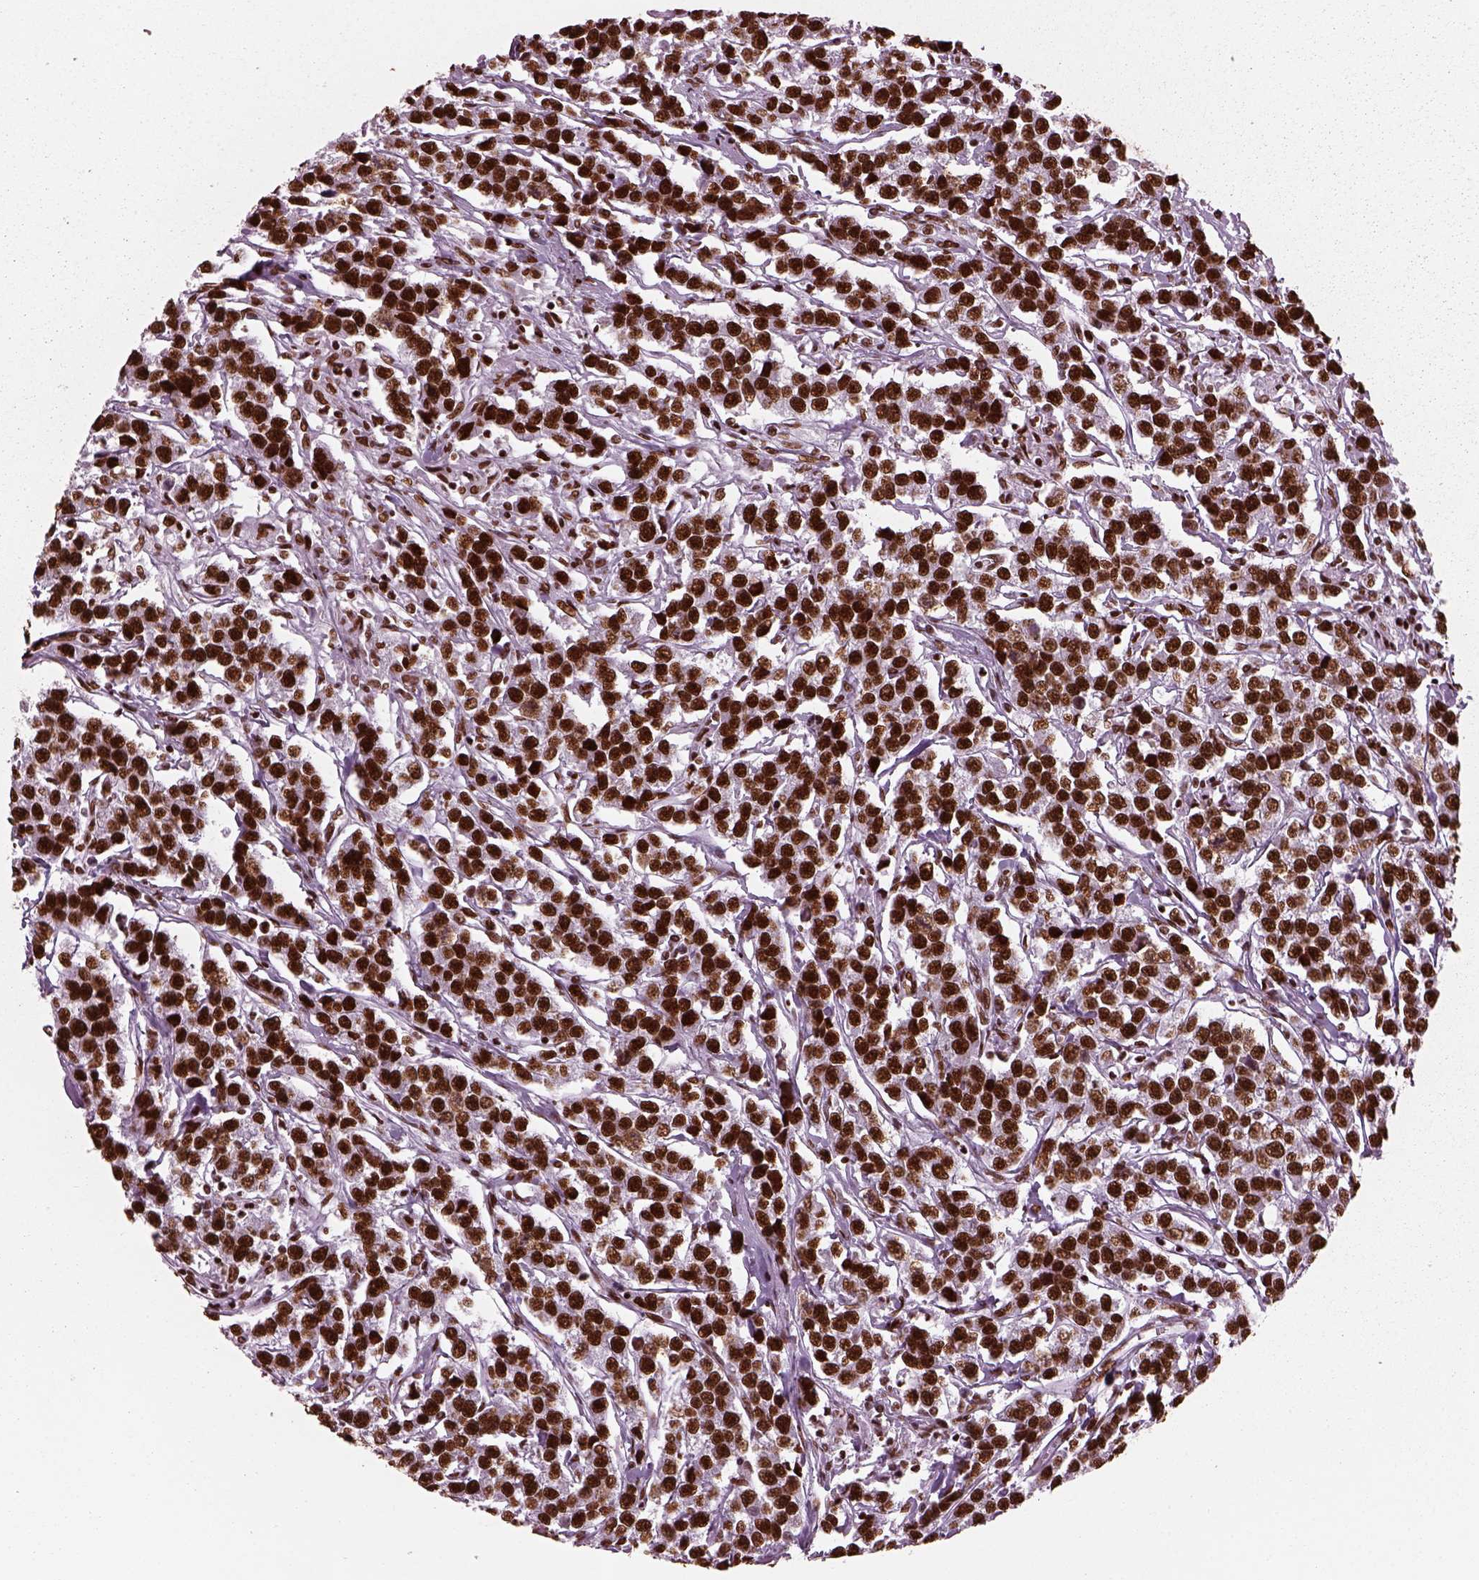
{"staining": {"intensity": "strong", "quantity": ">75%", "location": "nuclear"}, "tissue": "testis cancer", "cell_type": "Tumor cells", "image_type": "cancer", "snomed": [{"axis": "morphology", "description": "Seminoma, NOS"}, {"axis": "topography", "description": "Testis"}], "caption": "A histopathology image of human testis seminoma stained for a protein demonstrates strong nuclear brown staining in tumor cells.", "gene": "CBFA2T3", "patient": {"sex": "male", "age": 59}}